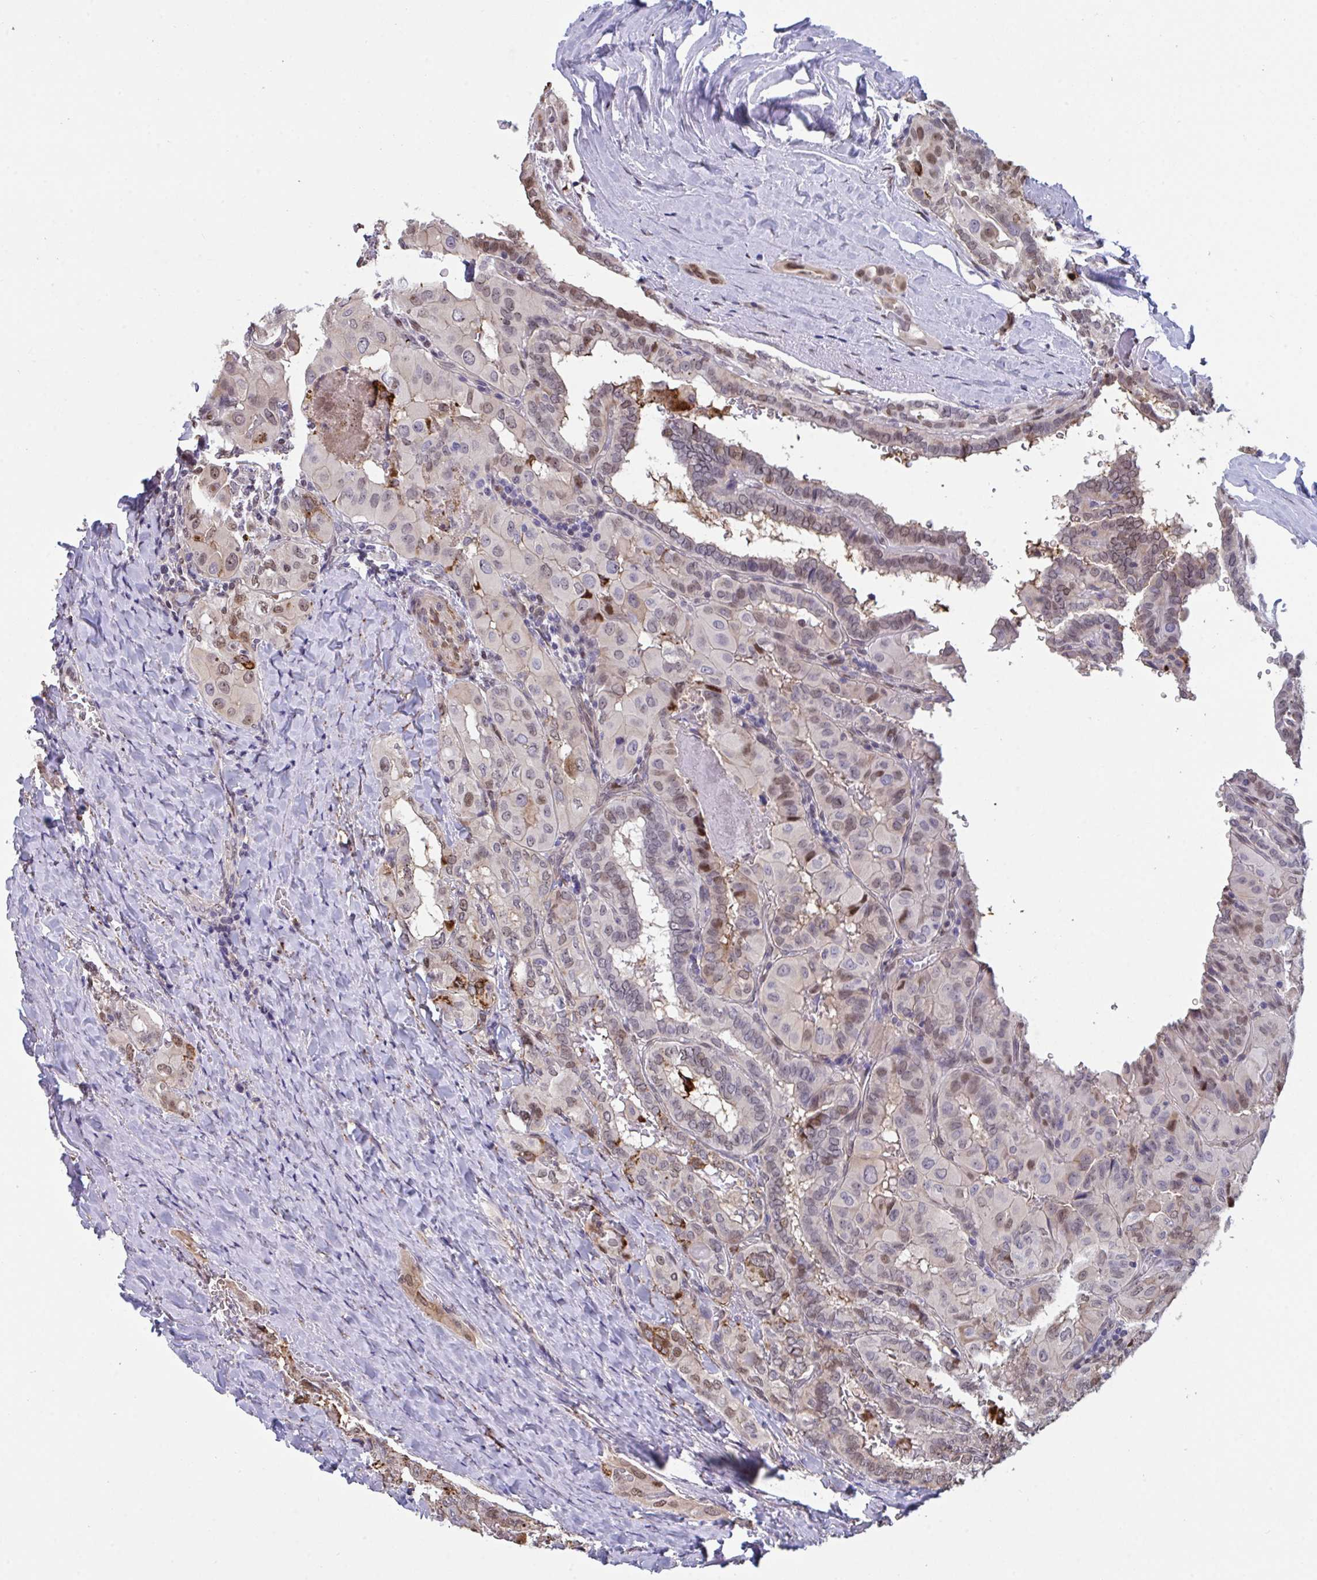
{"staining": {"intensity": "strong", "quantity": "<25%", "location": "nuclear"}, "tissue": "thyroid cancer", "cell_type": "Tumor cells", "image_type": "cancer", "snomed": [{"axis": "morphology", "description": "Papillary adenocarcinoma, NOS"}, {"axis": "topography", "description": "Thyroid gland"}], "caption": "The image displays immunohistochemical staining of papillary adenocarcinoma (thyroid). There is strong nuclear positivity is identified in approximately <25% of tumor cells.", "gene": "PELI2", "patient": {"sex": "female", "age": 46}}